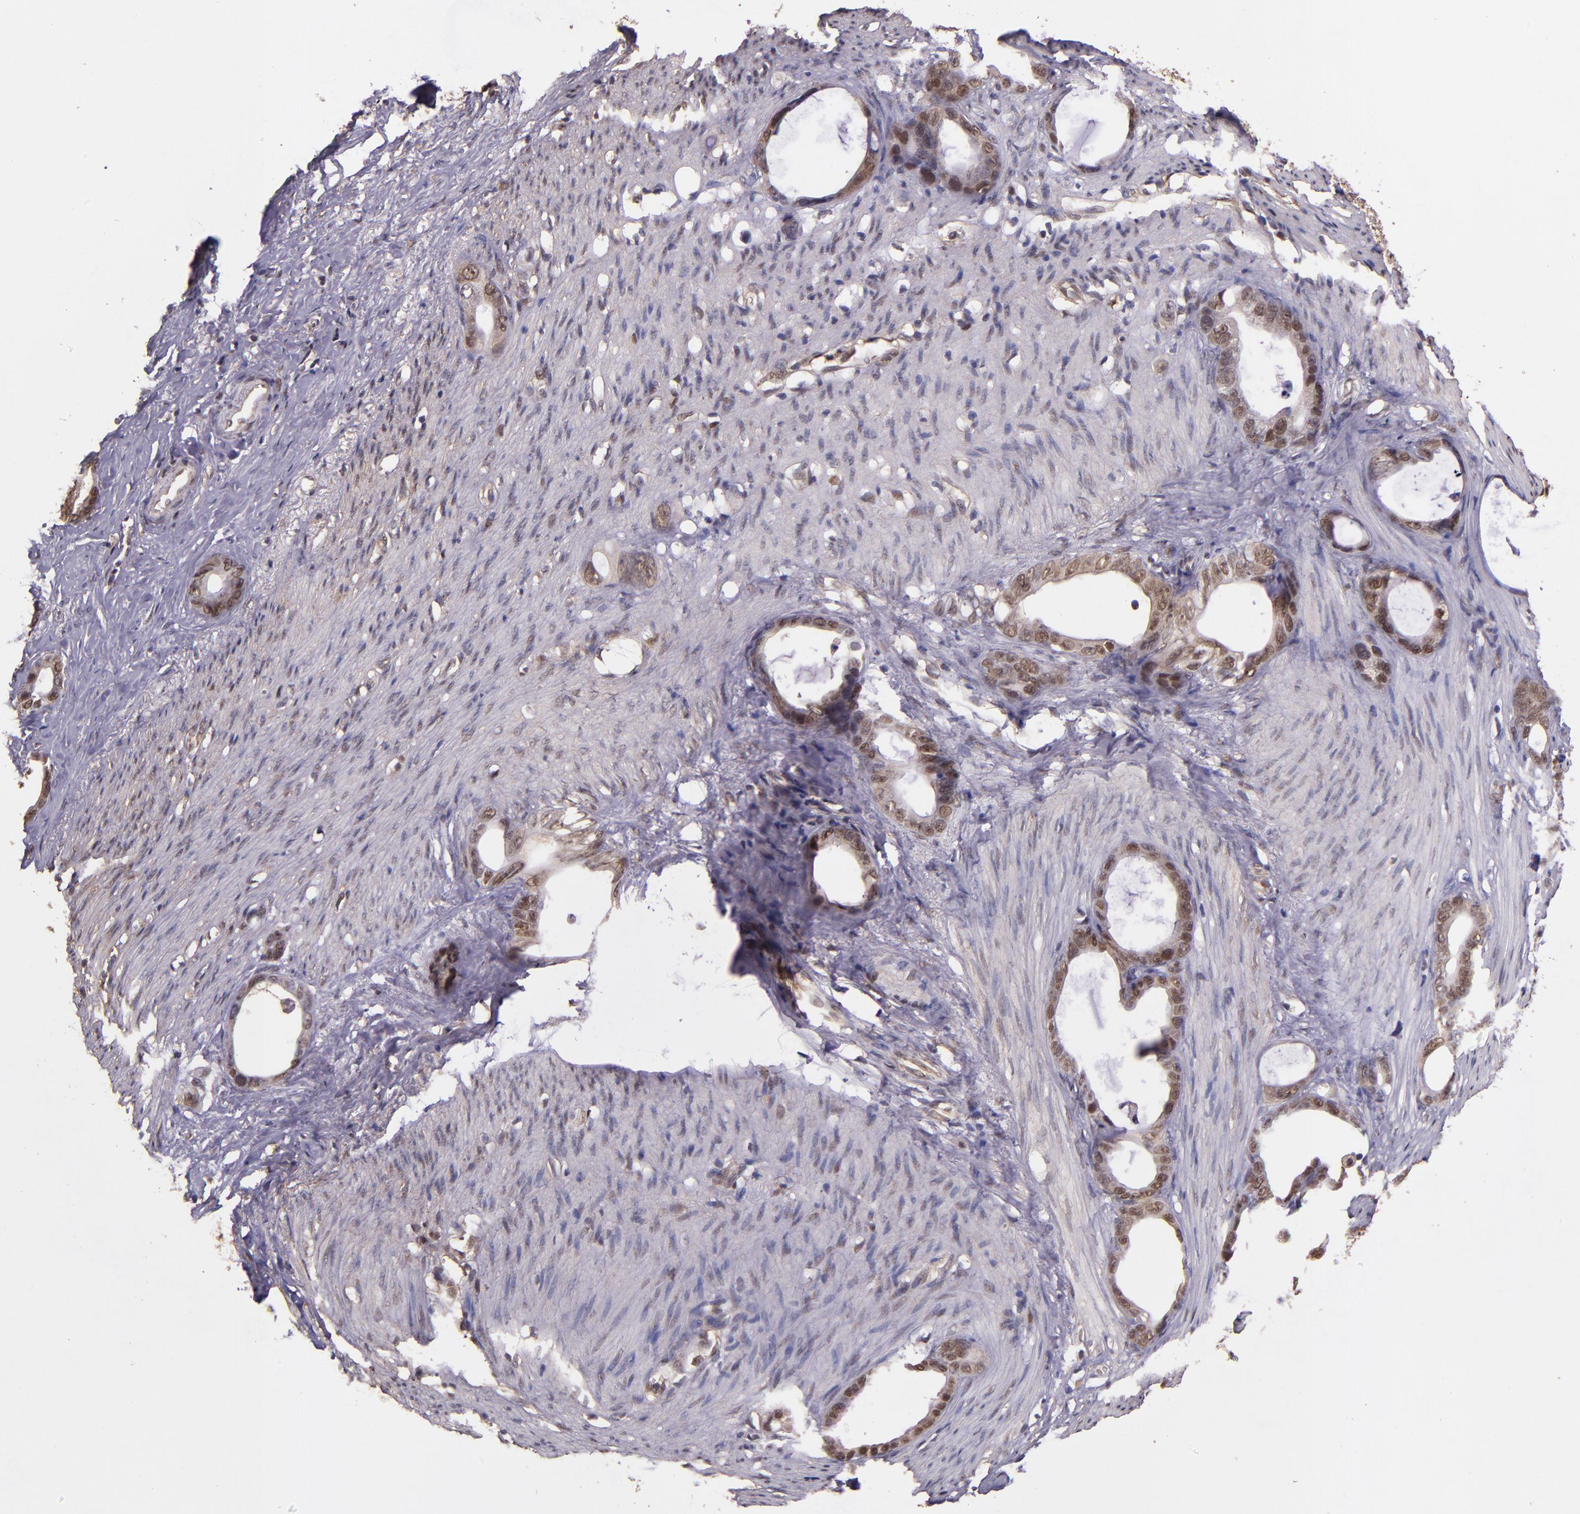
{"staining": {"intensity": "moderate", "quantity": ">75%", "location": "cytoplasmic/membranous,nuclear"}, "tissue": "stomach cancer", "cell_type": "Tumor cells", "image_type": "cancer", "snomed": [{"axis": "morphology", "description": "Adenocarcinoma, NOS"}, {"axis": "topography", "description": "Stomach"}], "caption": "Stomach adenocarcinoma was stained to show a protein in brown. There is medium levels of moderate cytoplasmic/membranous and nuclear positivity in approximately >75% of tumor cells. (DAB IHC, brown staining for protein, blue staining for nuclei).", "gene": "STAT6", "patient": {"sex": "female", "age": 75}}